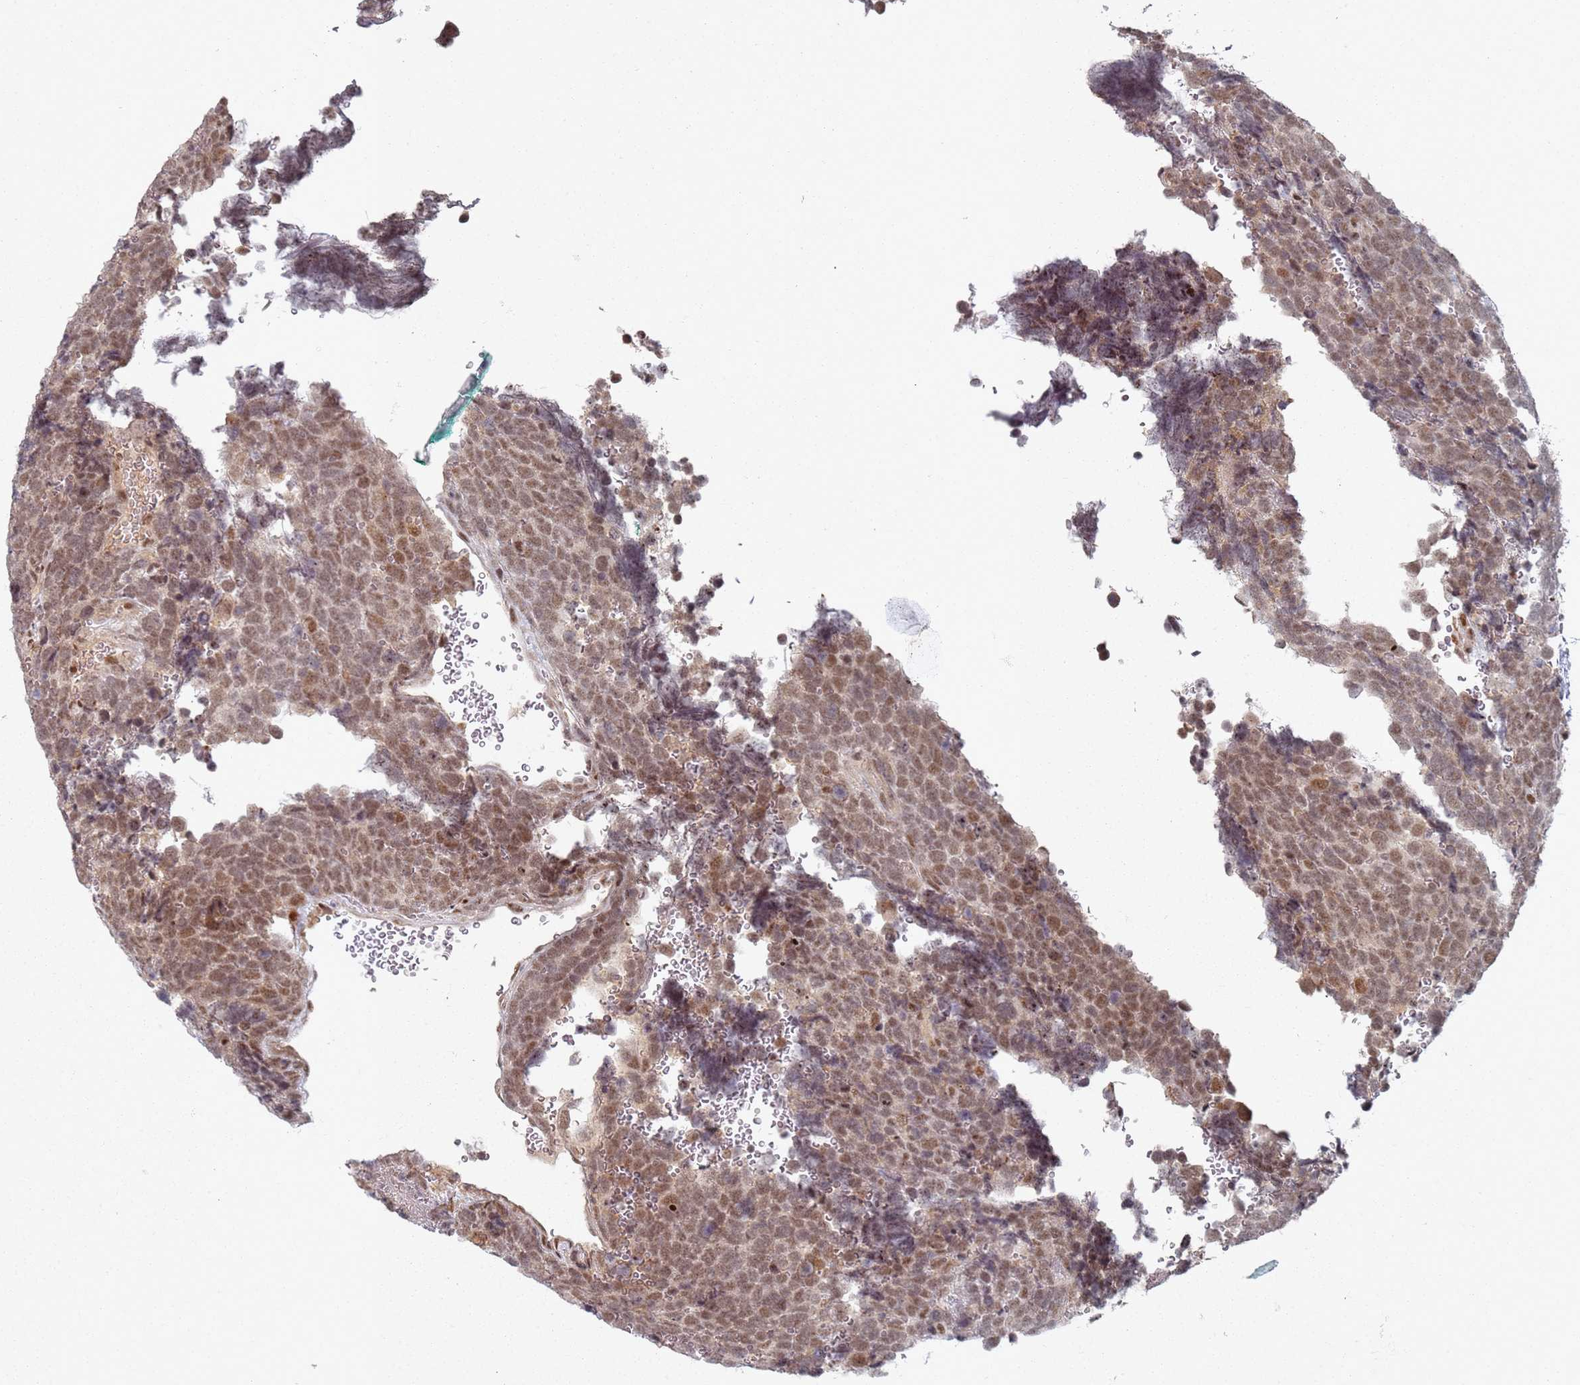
{"staining": {"intensity": "moderate", "quantity": ">75%", "location": "cytoplasmic/membranous,nuclear"}, "tissue": "urothelial cancer", "cell_type": "Tumor cells", "image_type": "cancer", "snomed": [{"axis": "morphology", "description": "Urothelial carcinoma, High grade"}, {"axis": "topography", "description": "Urinary bladder"}], "caption": "Urothelial cancer stained for a protein (brown) displays moderate cytoplasmic/membranous and nuclear positive expression in about >75% of tumor cells.", "gene": "ATF6B", "patient": {"sex": "female", "age": 82}}